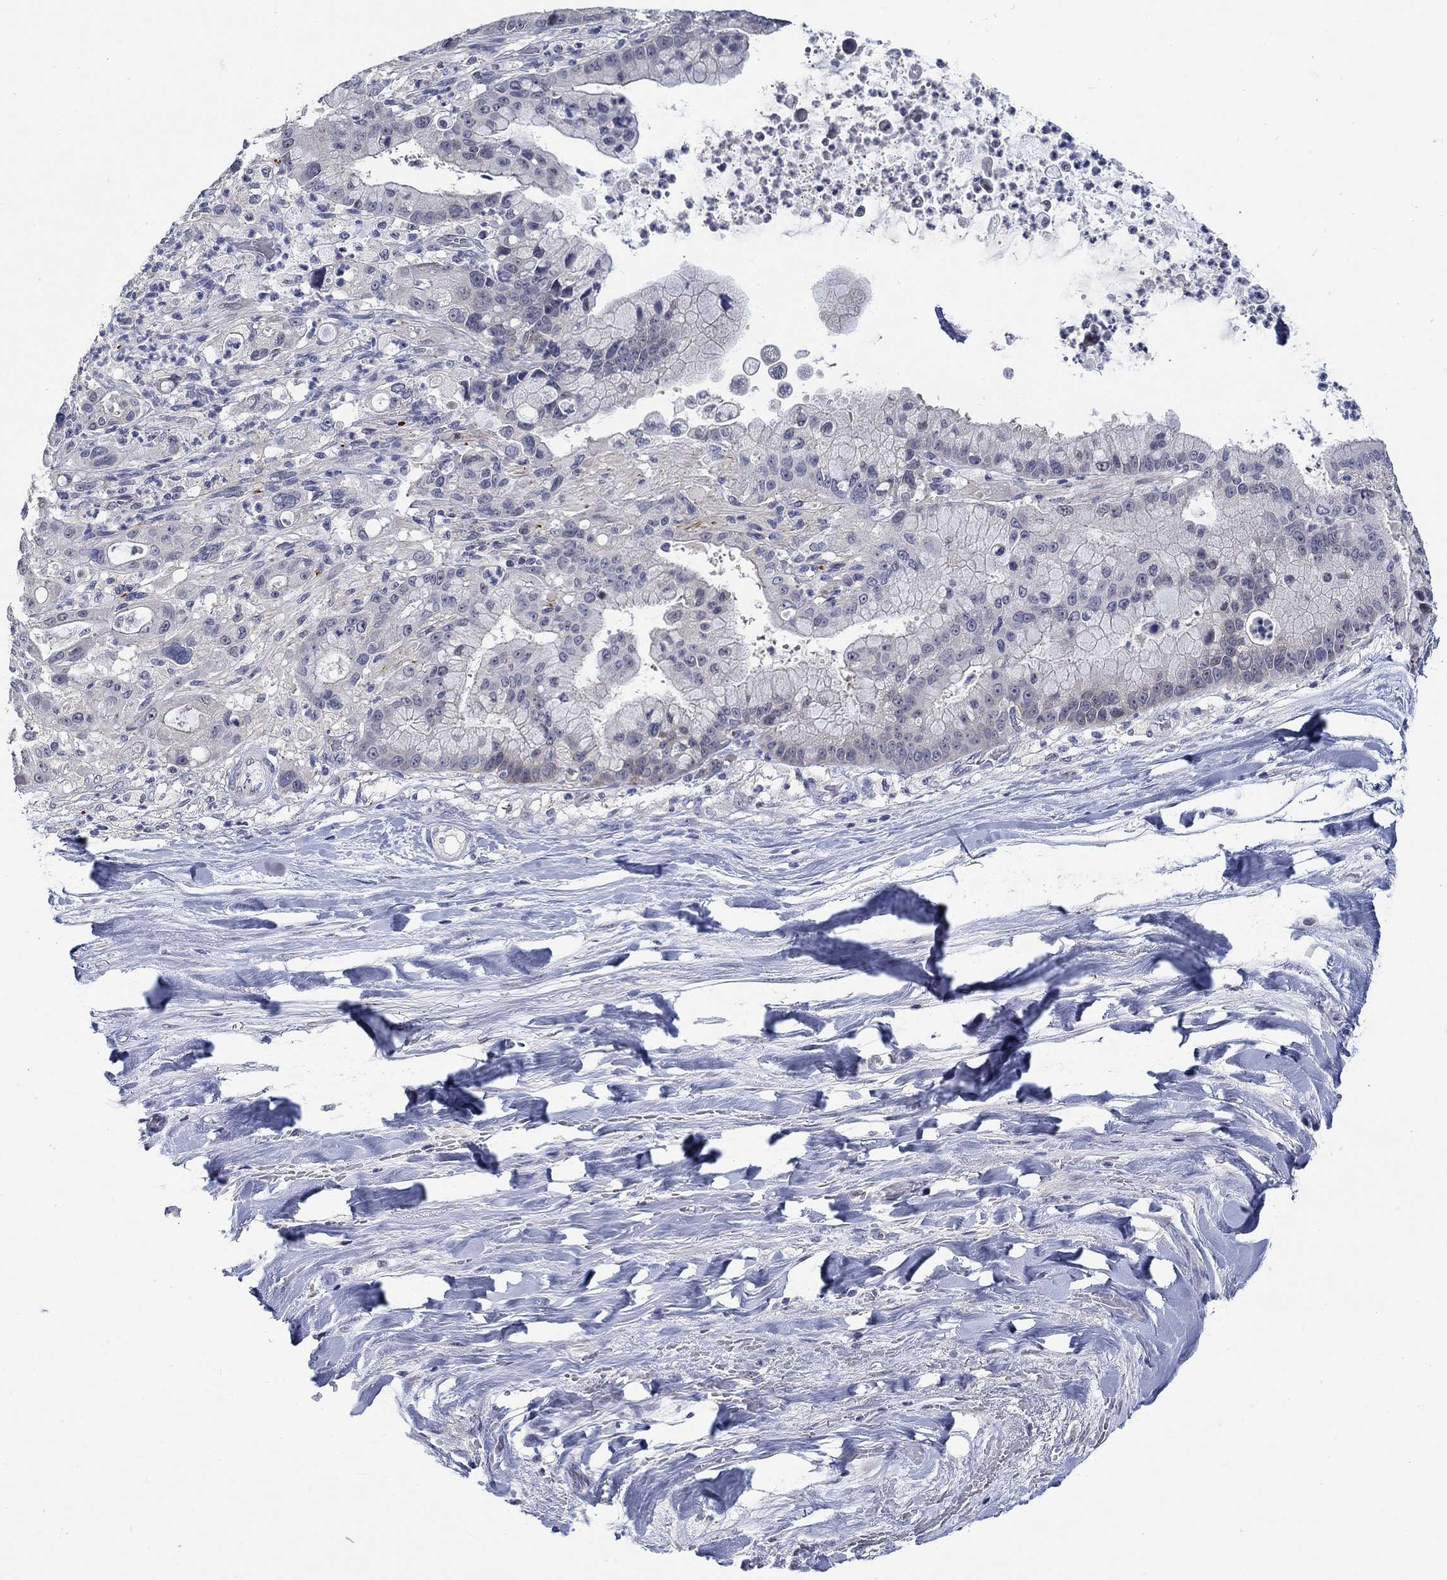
{"staining": {"intensity": "negative", "quantity": "none", "location": "none"}, "tissue": "liver cancer", "cell_type": "Tumor cells", "image_type": "cancer", "snomed": [{"axis": "morphology", "description": "Cholangiocarcinoma"}, {"axis": "topography", "description": "Liver"}], "caption": "Protein analysis of liver cancer (cholangiocarcinoma) displays no significant staining in tumor cells.", "gene": "SMIM18", "patient": {"sex": "female", "age": 54}}